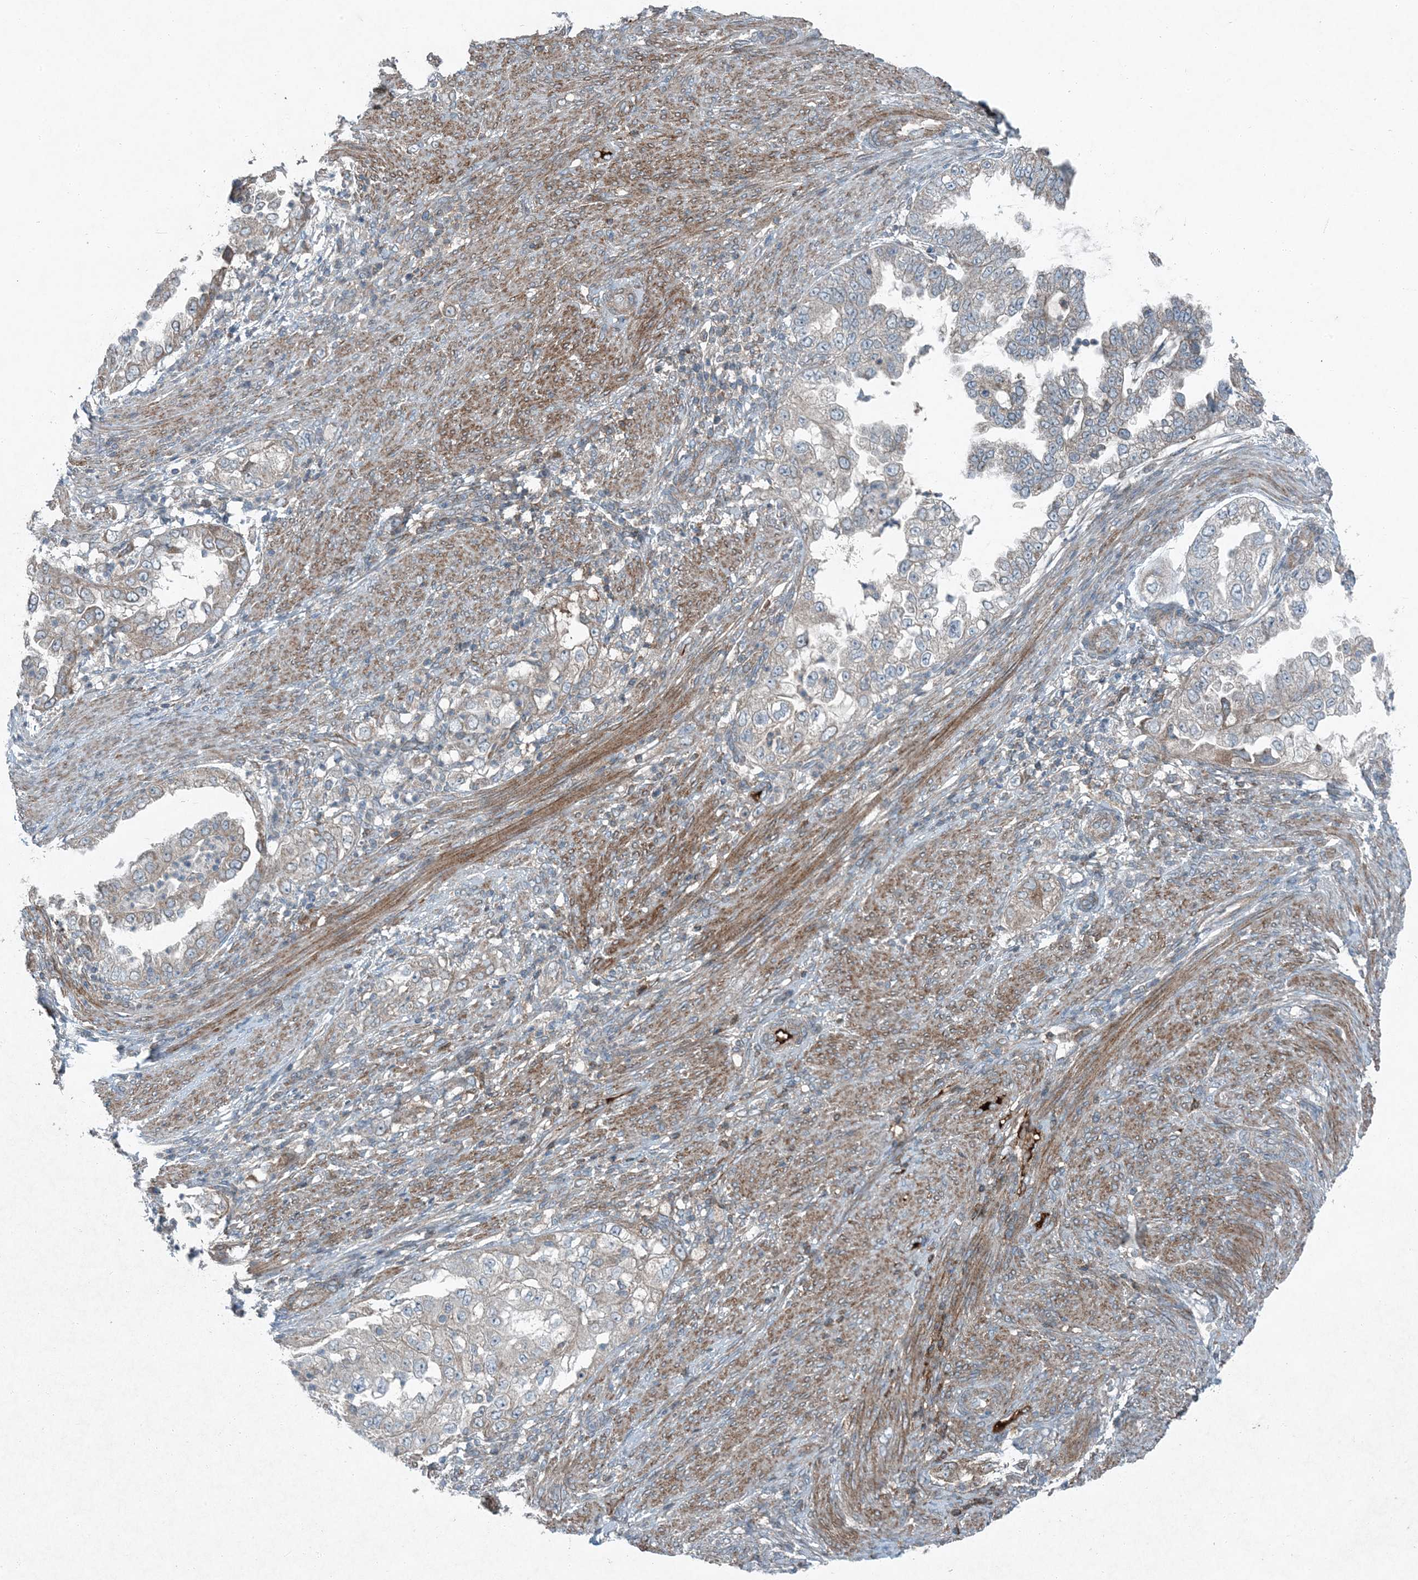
{"staining": {"intensity": "weak", "quantity": "<25%", "location": "cytoplasmic/membranous"}, "tissue": "endometrial cancer", "cell_type": "Tumor cells", "image_type": "cancer", "snomed": [{"axis": "morphology", "description": "Adenocarcinoma, NOS"}, {"axis": "topography", "description": "Endometrium"}], "caption": "An immunohistochemistry (IHC) image of endometrial cancer (adenocarcinoma) is shown. There is no staining in tumor cells of endometrial cancer (adenocarcinoma).", "gene": "APOM", "patient": {"sex": "female", "age": 85}}